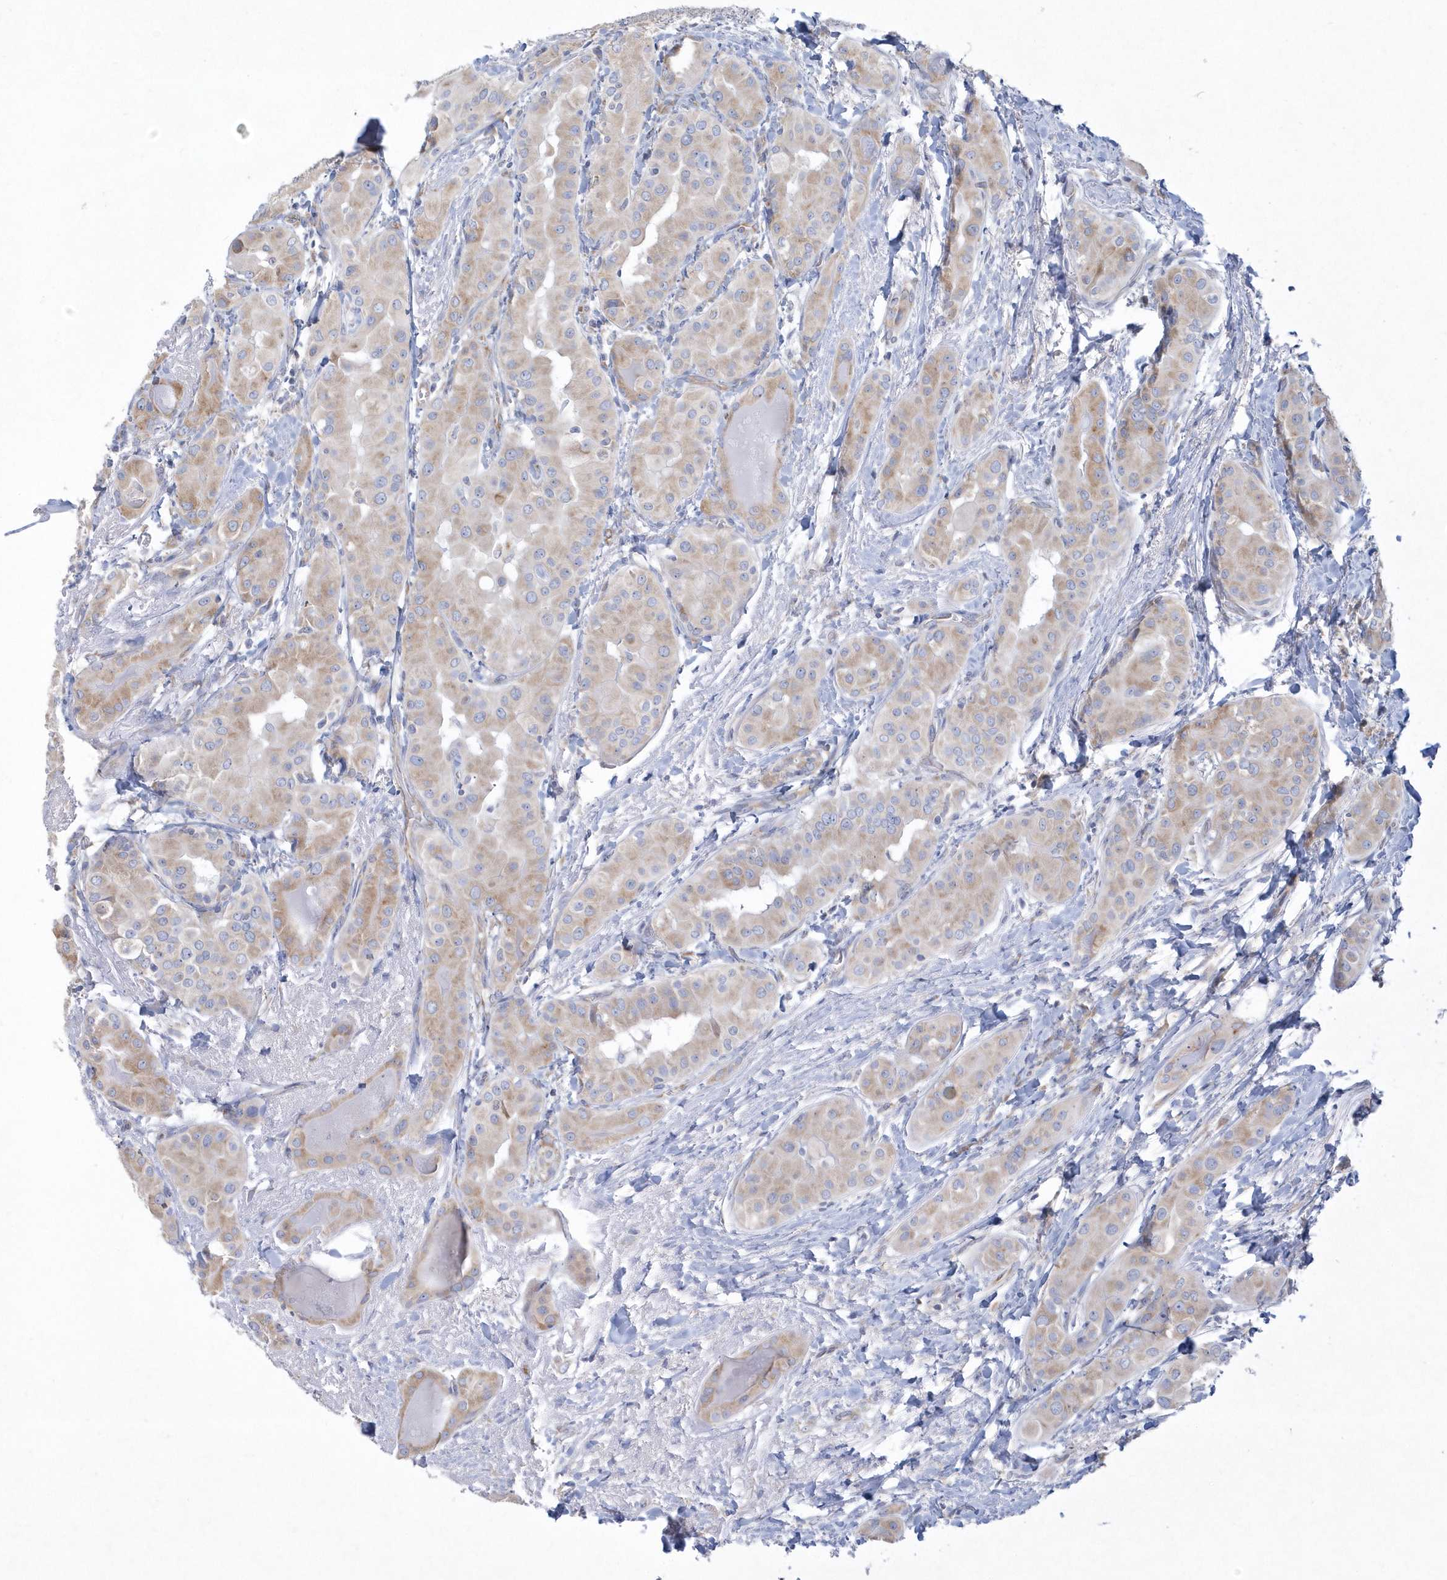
{"staining": {"intensity": "weak", "quantity": ">75%", "location": "cytoplasmic/membranous"}, "tissue": "thyroid cancer", "cell_type": "Tumor cells", "image_type": "cancer", "snomed": [{"axis": "morphology", "description": "Papillary adenocarcinoma, NOS"}, {"axis": "topography", "description": "Thyroid gland"}], "caption": "High-magnification brightfield microscopy of thyroid cancer (papillary adenocarcinoma) stained with DAB (brown) and counterstained with hematoxylin (blue). tumor cells exhibit weak cytoplasmic/membranous expression is present in approximately>75% of cells. The protein is stained brown, and the nuclei are stained in blue (DAB (3,3'-diaminobenzidine) IHC with brightfield microscopy, high magnification).", "gene": "DGAT1", "patient": {"sex": "male", "age": 33}}